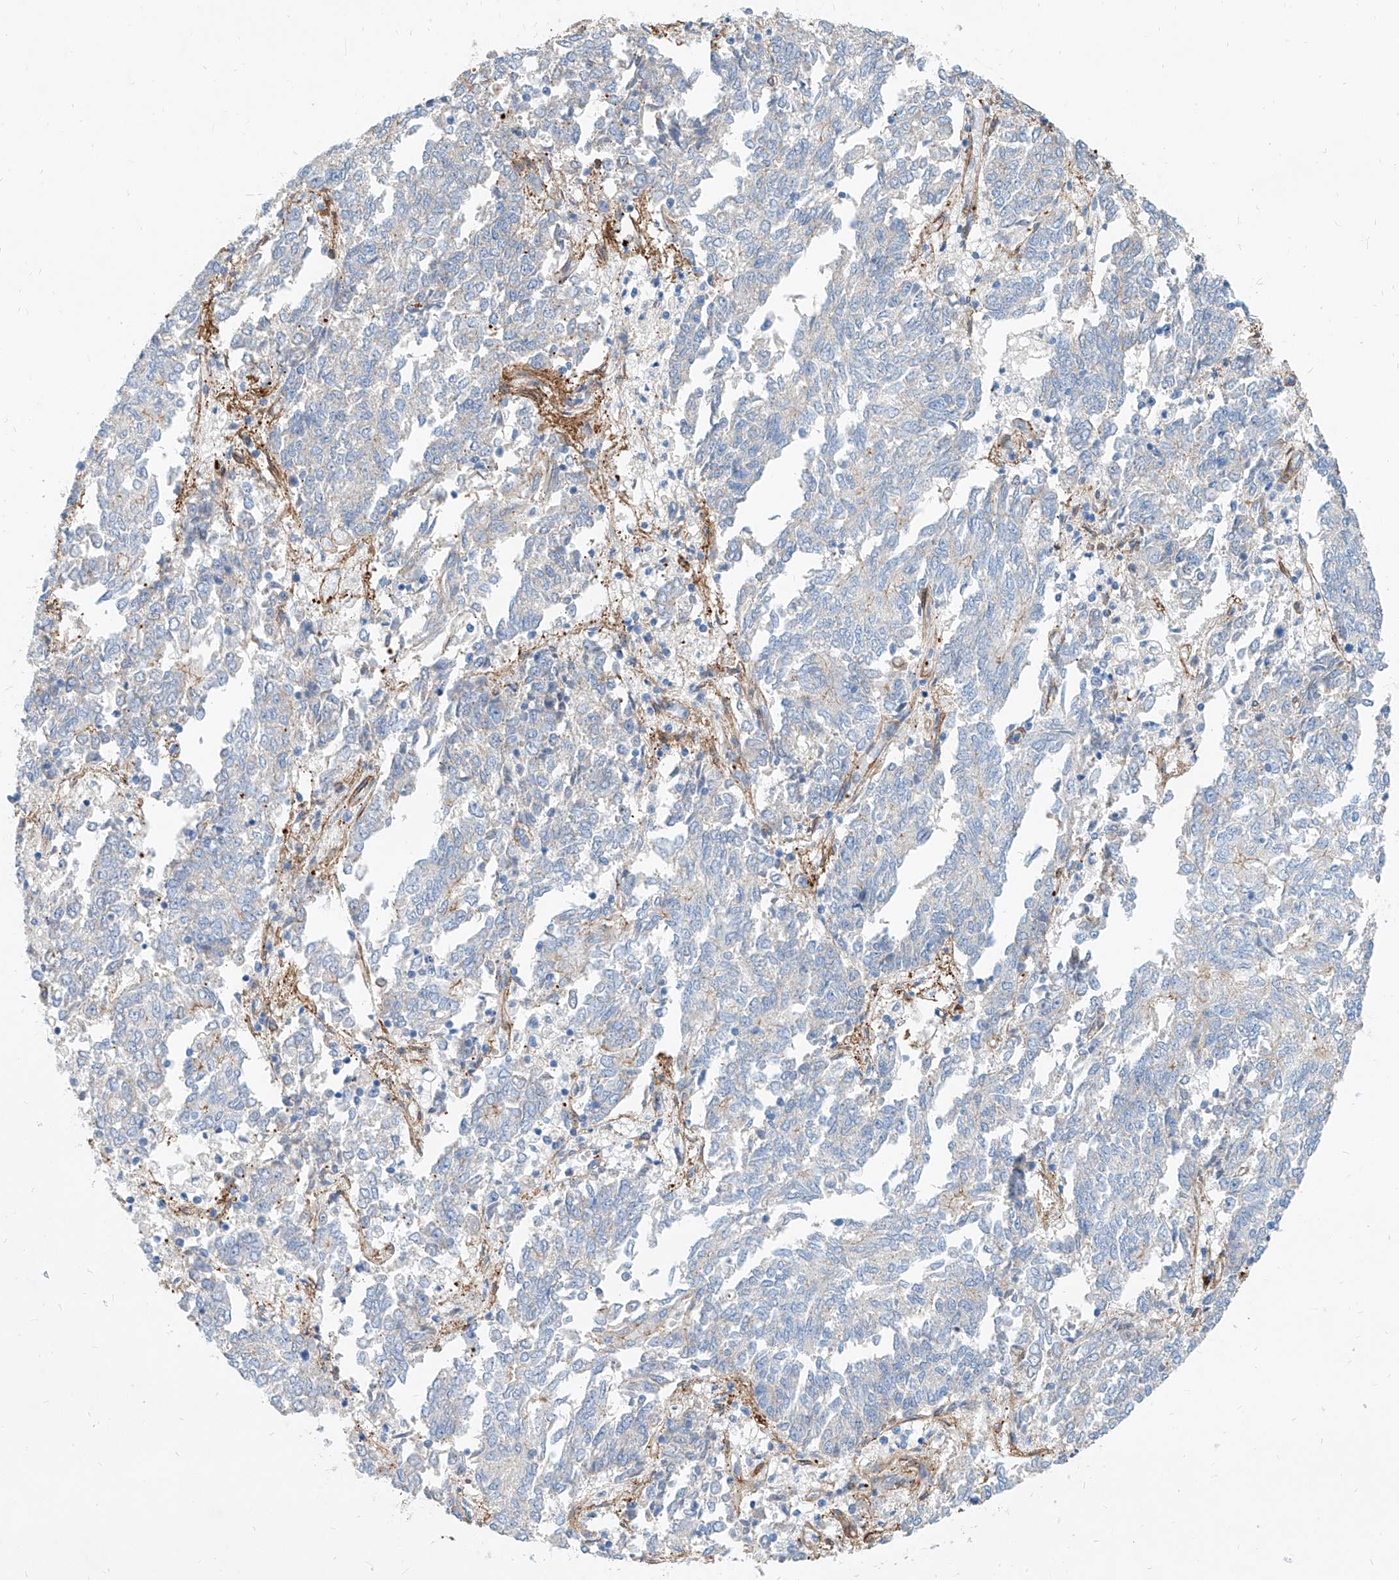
{"staining": {"intensity": "negative", "quantity": "none", "location": "none"}, "tissue": "endometrial cancer", "cell_type": "Tumor cells", "image_type": "cancer", "snomed": [{"axis": "morphology", "description": "Adenocarcinoma, NOS"}, {"axis": "topography", "description": "Endometrium"}], "caption": "Adenocarcinoma (endometrial) was stained to show a protein in brown. There is no significant positivity in tumor cells. The staining was performed using DAB (3,3'-diaminobenzidine) to visualize the protein expression in brown, while the nuclei were stained in blue with hematoxylin (Magnification: 20x).", "gene": "TAS2R60", "patient": {"sex": "female", "age": 80}}